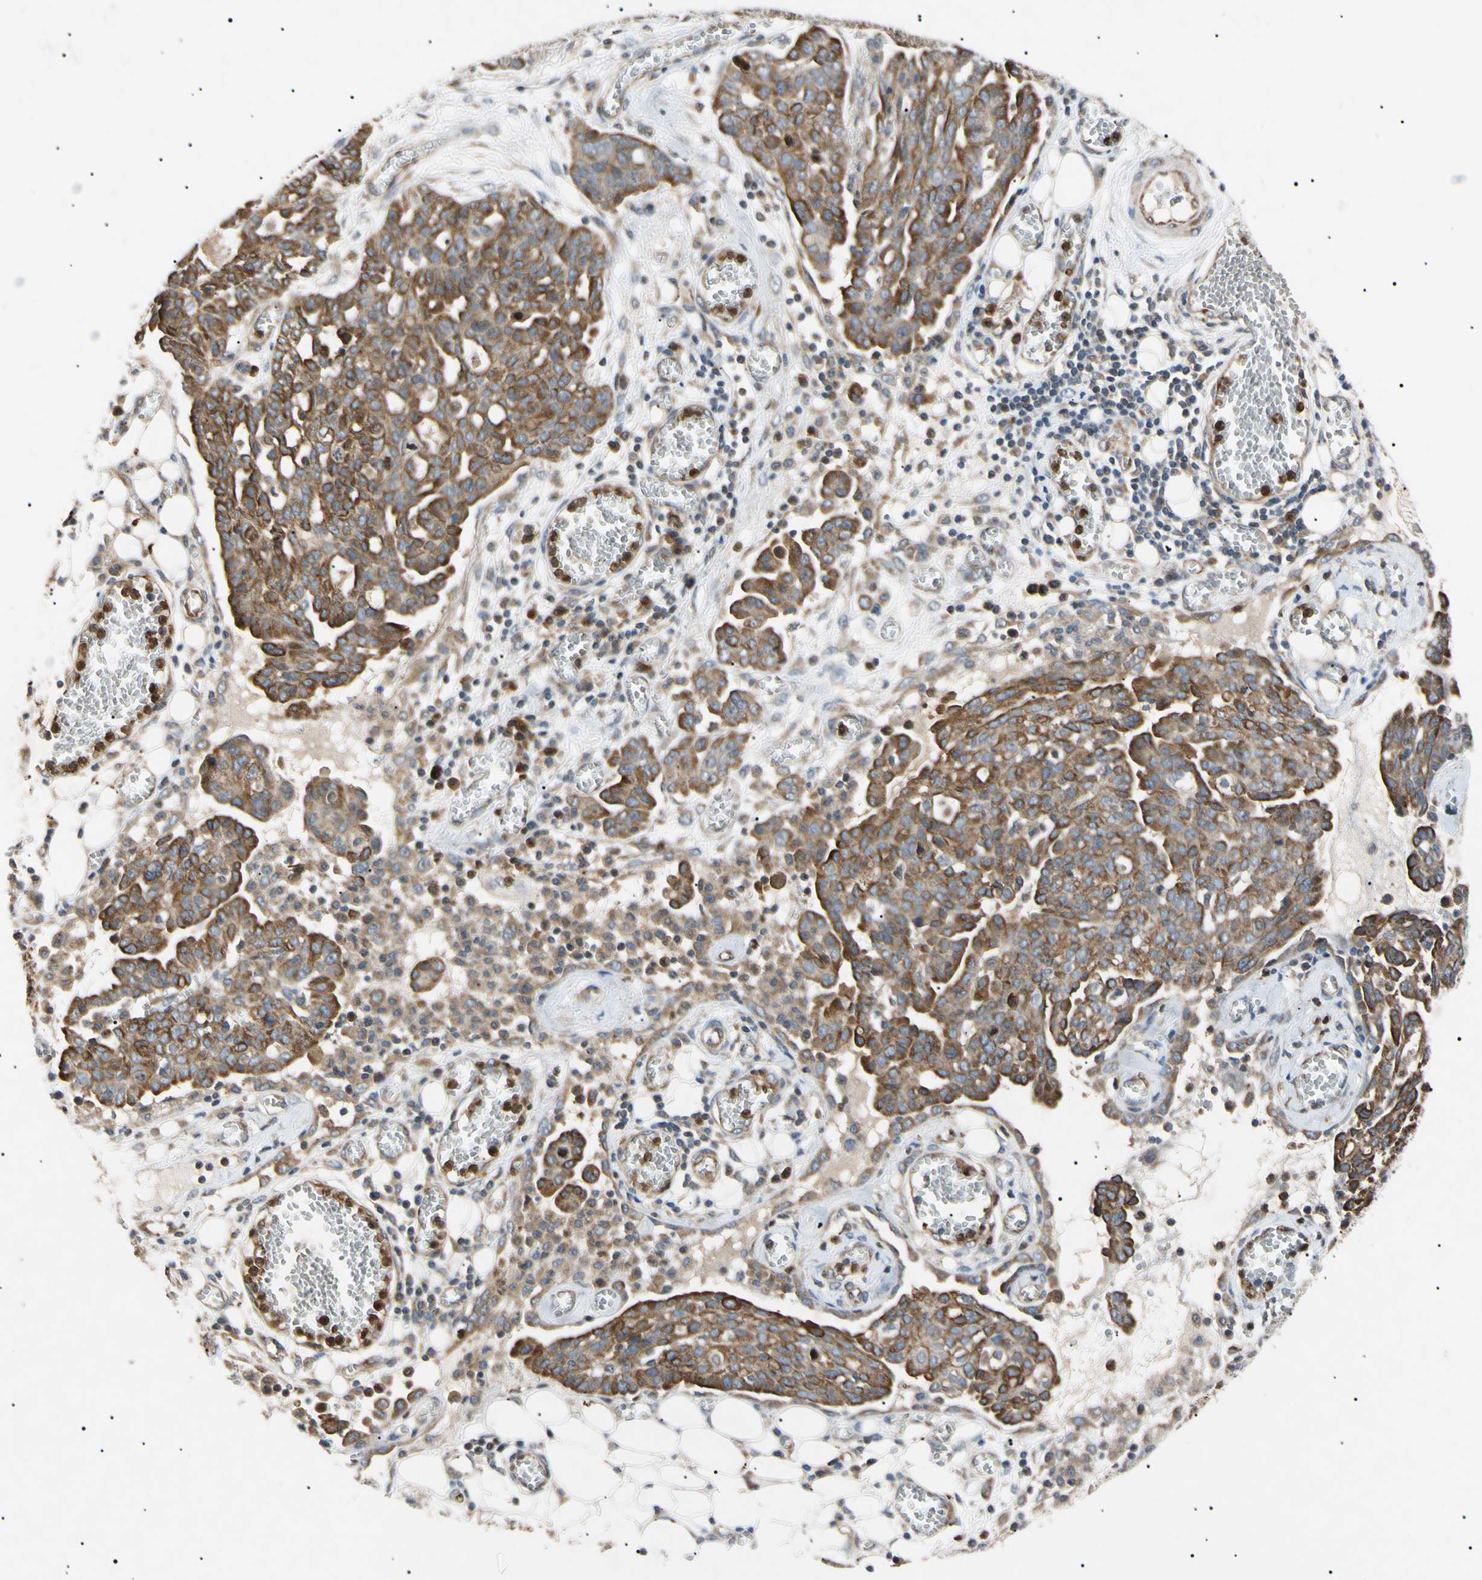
{"staining": {"intensity": "moderate", "quantity": "25%-75%", "location": "cytoplasmic/membranous"}, "tissue": "ovarian cancer", "cell_type": "Tumor cells", "image_type": "cancer", "snomed": [{"axis": "morphology", "description": "Cystadenocarcinoma, serous, NOS"}, {"axis": "topography", "description": "Soft tissue"}, {"axis": "topography", "description": "Ovary"}], "caption": "Protein expression analysis of serous cystadenocarcinoma (ovarian) reveals moderate cytoplasmic/membranous expression in about 25%-75% of tumor cells.", "gene": "TUBB4A", "patient": {"sex": "female", "age": 57}}